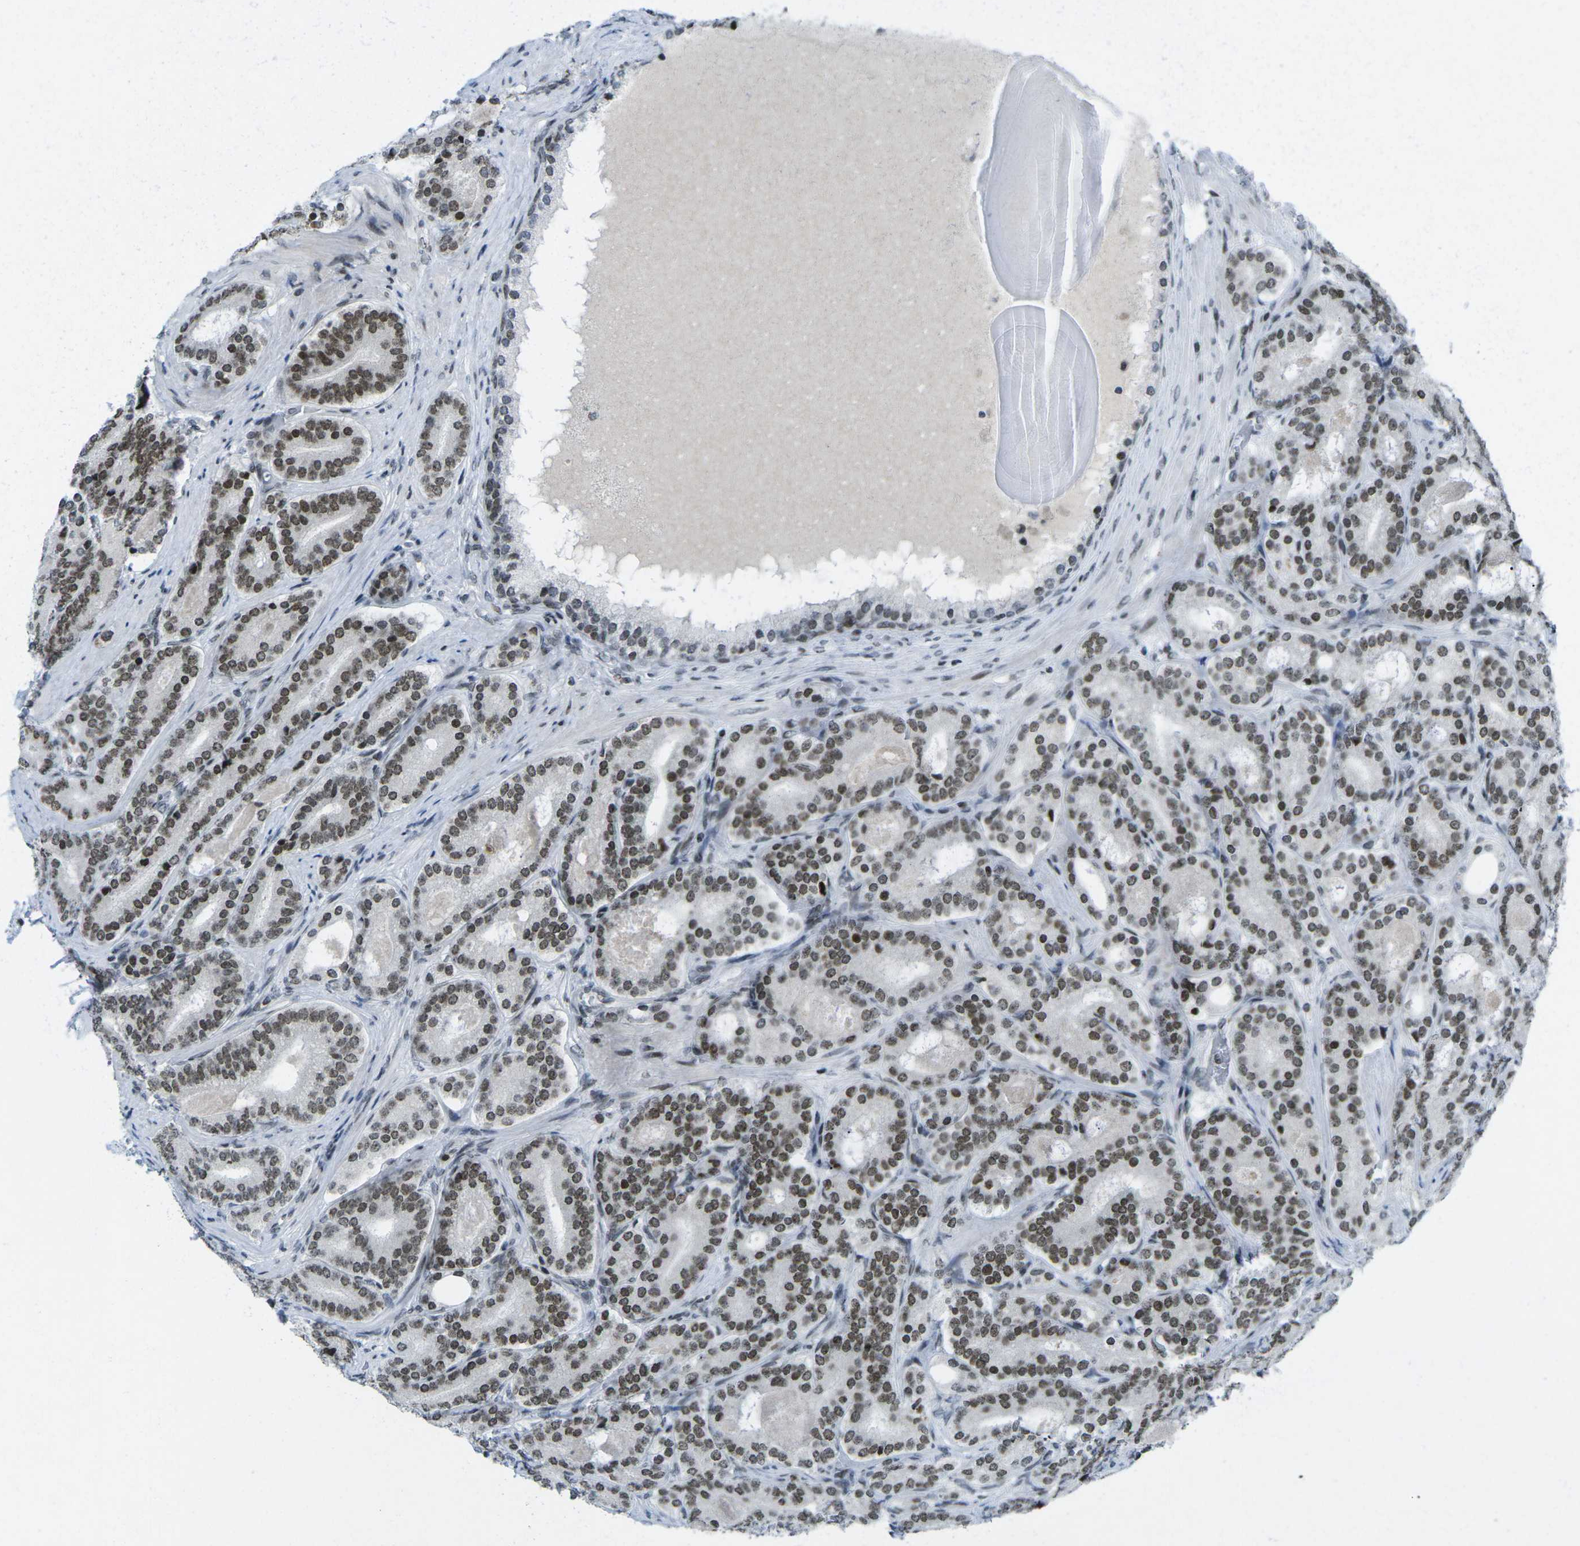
{"staining": {"intensity": "moderate", "quantity": ">75%", "location": "nuclear"}, "tissue": "prostate cancer", "cell_type": "Tumor cells", "image_type": "cancer", "snomed": [{"axis": "morphology", "description": "Adenocarcinoma, High grade"}, {"axis": "topography", "description": "Prostate"}], "caption": "About >75% of tumor cells in human prostate cancer (high-grade adenocarcinoma) display moderate nuclear protein expression as visualized by brown immunohistochemical staining.", "gene": "EME1", "patient": {"sex": "male", "age": 60}}